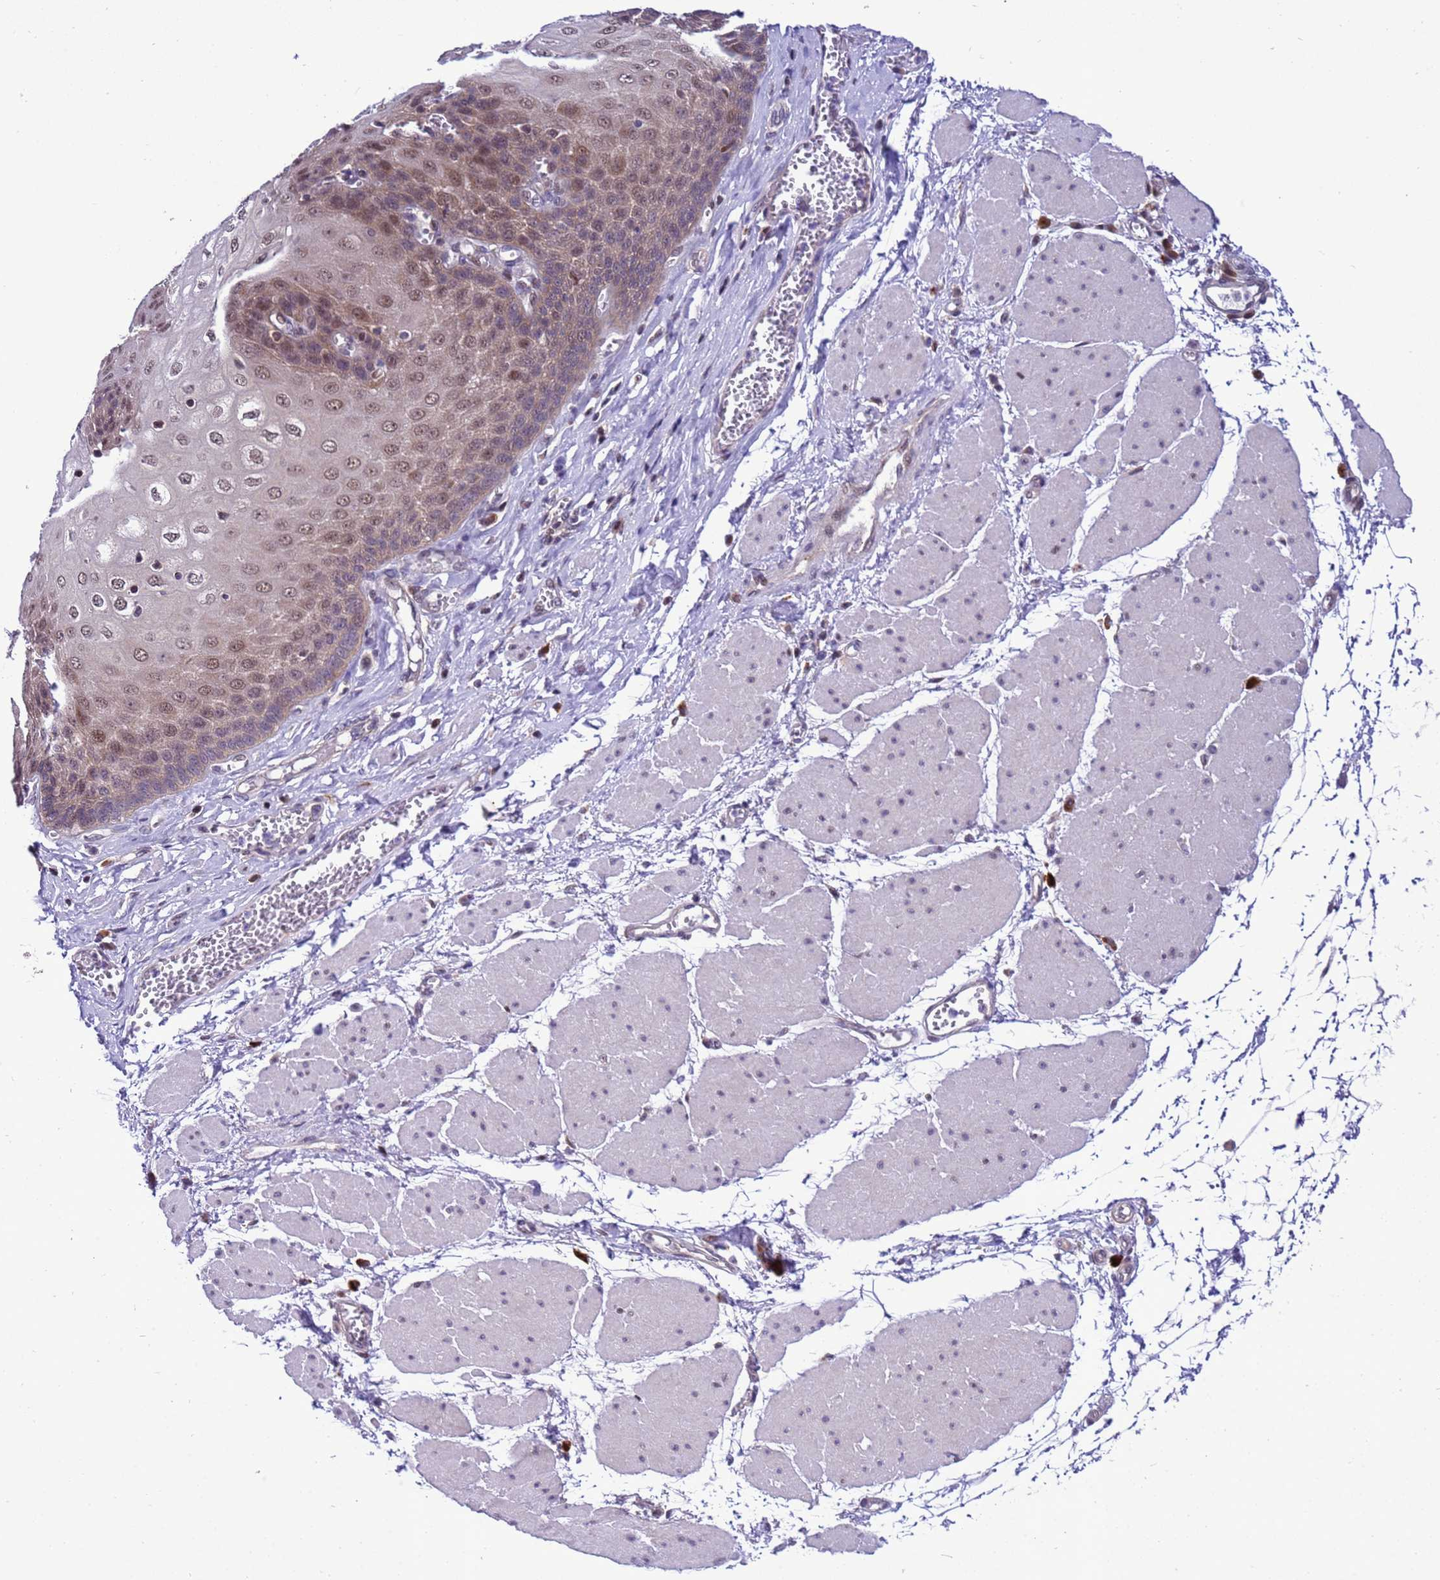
{"staining": {"intensity": "moderate", "quantity": "<25%", "location": "nuclear"}, "tissue": "esophagus", "cell_type": "Squamous epithelial cells", "image_type": "normal", "snomed": [{"axis": "morphology", "description": "Normal tissue, NOS"}, {"axis": "topography", "description": "Esophagus"}], "caption": "Brown immunohistochemical staining in benign esophagus shows moderate nuclear staining in about <25% of squamous epithelial cells. The staining was performed using DAB (3,3'-diaminobenzidine) to visualize the protein expression in brown, while the nuclei were stained in blue with hematoxylin (Magnification: 20x).", "gene": "RASD1", "patient": {"sex": "male", "age": 60}}